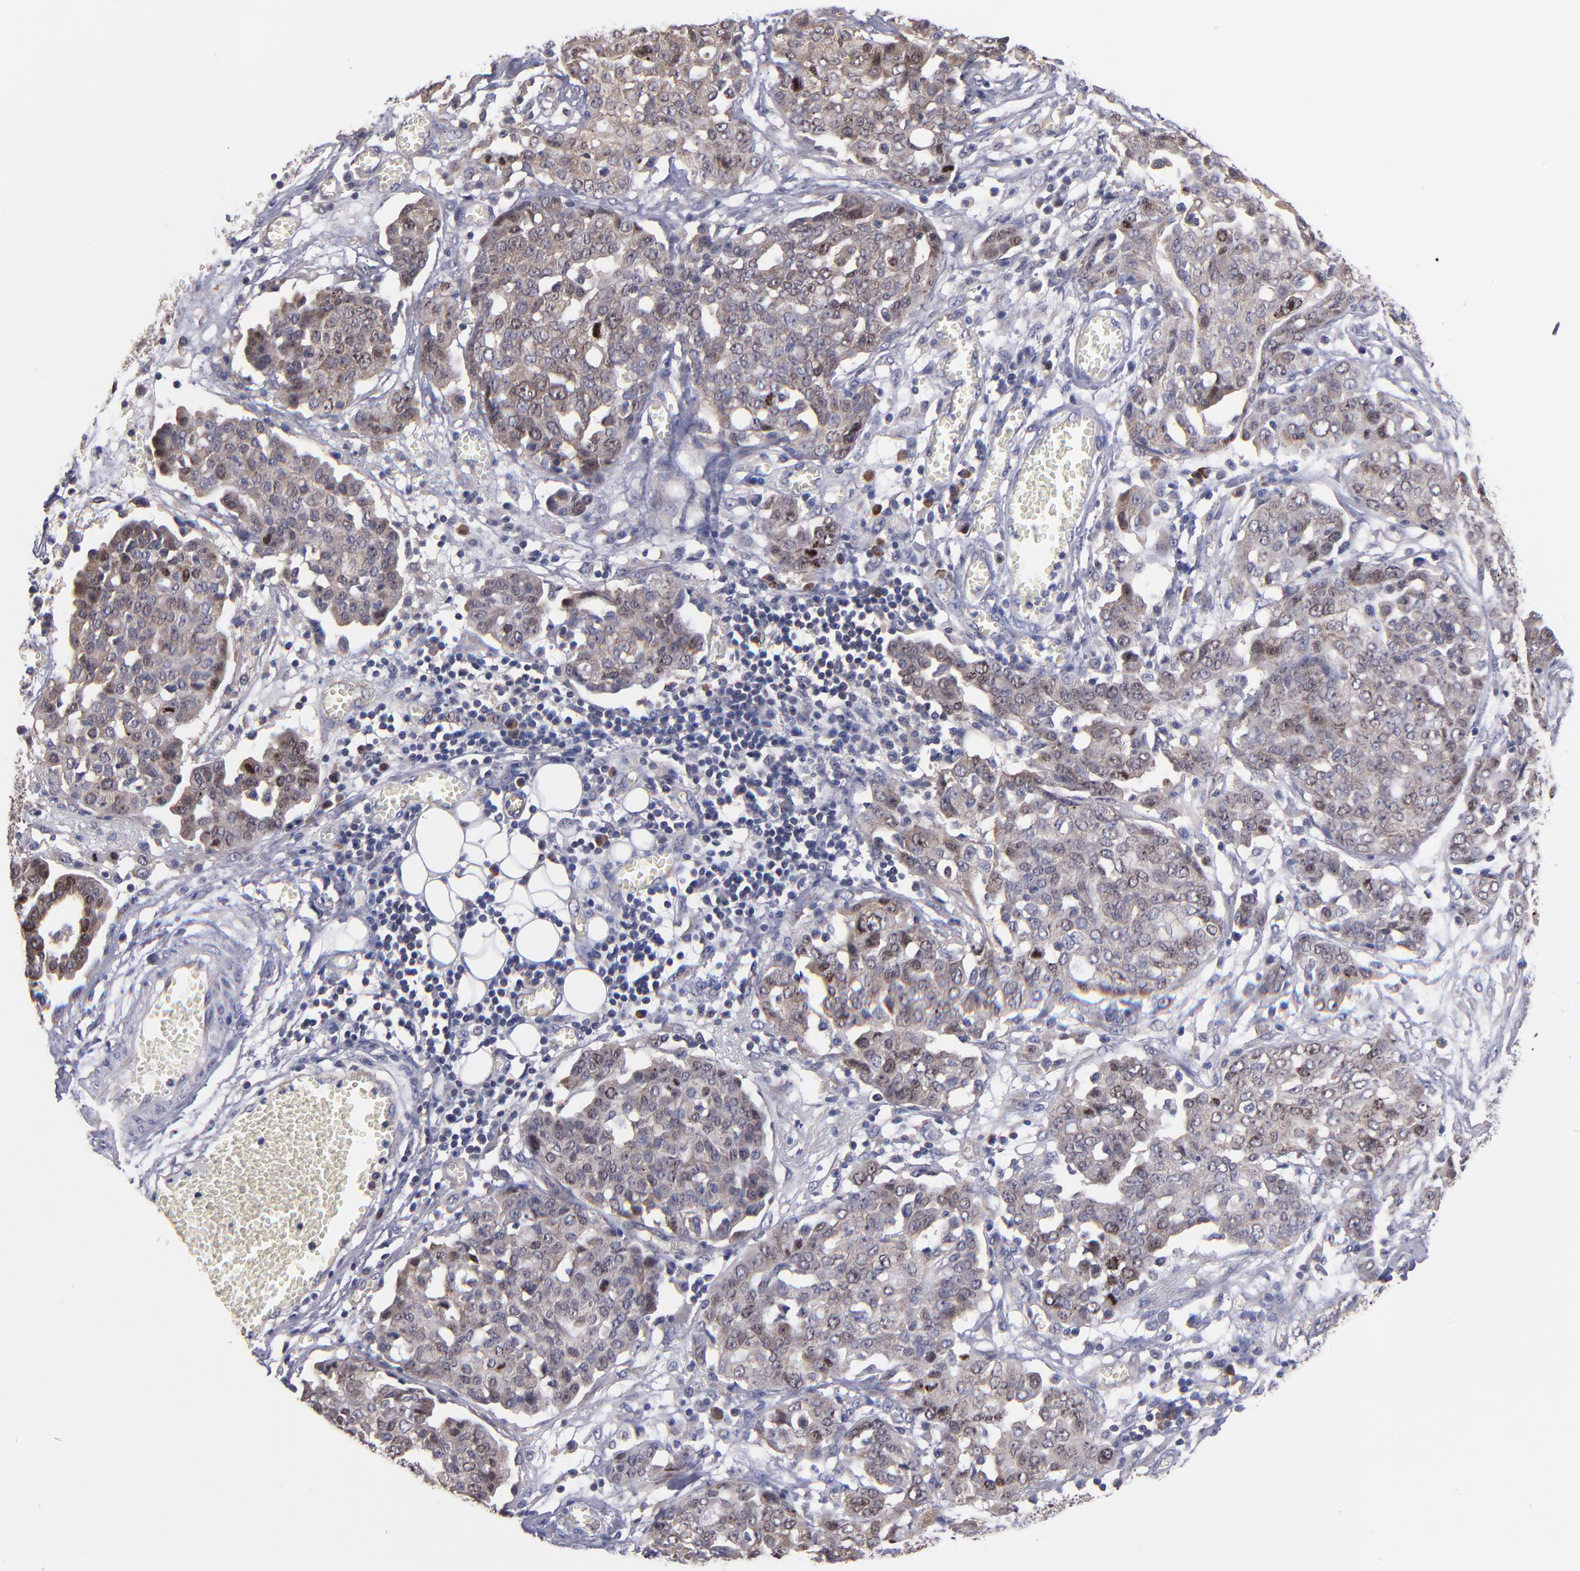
{"staining": {"intensity": "weak", "quantity": ">75%", "location": "cytoplasmic/membranous"}, "tissue": "ovarian cancer", "cell_type": "Tumor cells", "image_type": "cancer", "snomed": [{"axis": "morphology", "description": "Cystadenocarcinoma, serous, NOS"}, {"axis": "topography", "description": "Soft tissue"}, {"axis": "topography", "description": "Ovary"}], "caption": "Immunohistochemical staining of ovarian cancer displays low levels of weak cytoplasmic/membranous expression in approximately >75% of tumor cells. (DAB IHC with brightfield microscopy, high magnification).", "gene": "EIF3L", "patient": {"sex": "female", "age": 57}}